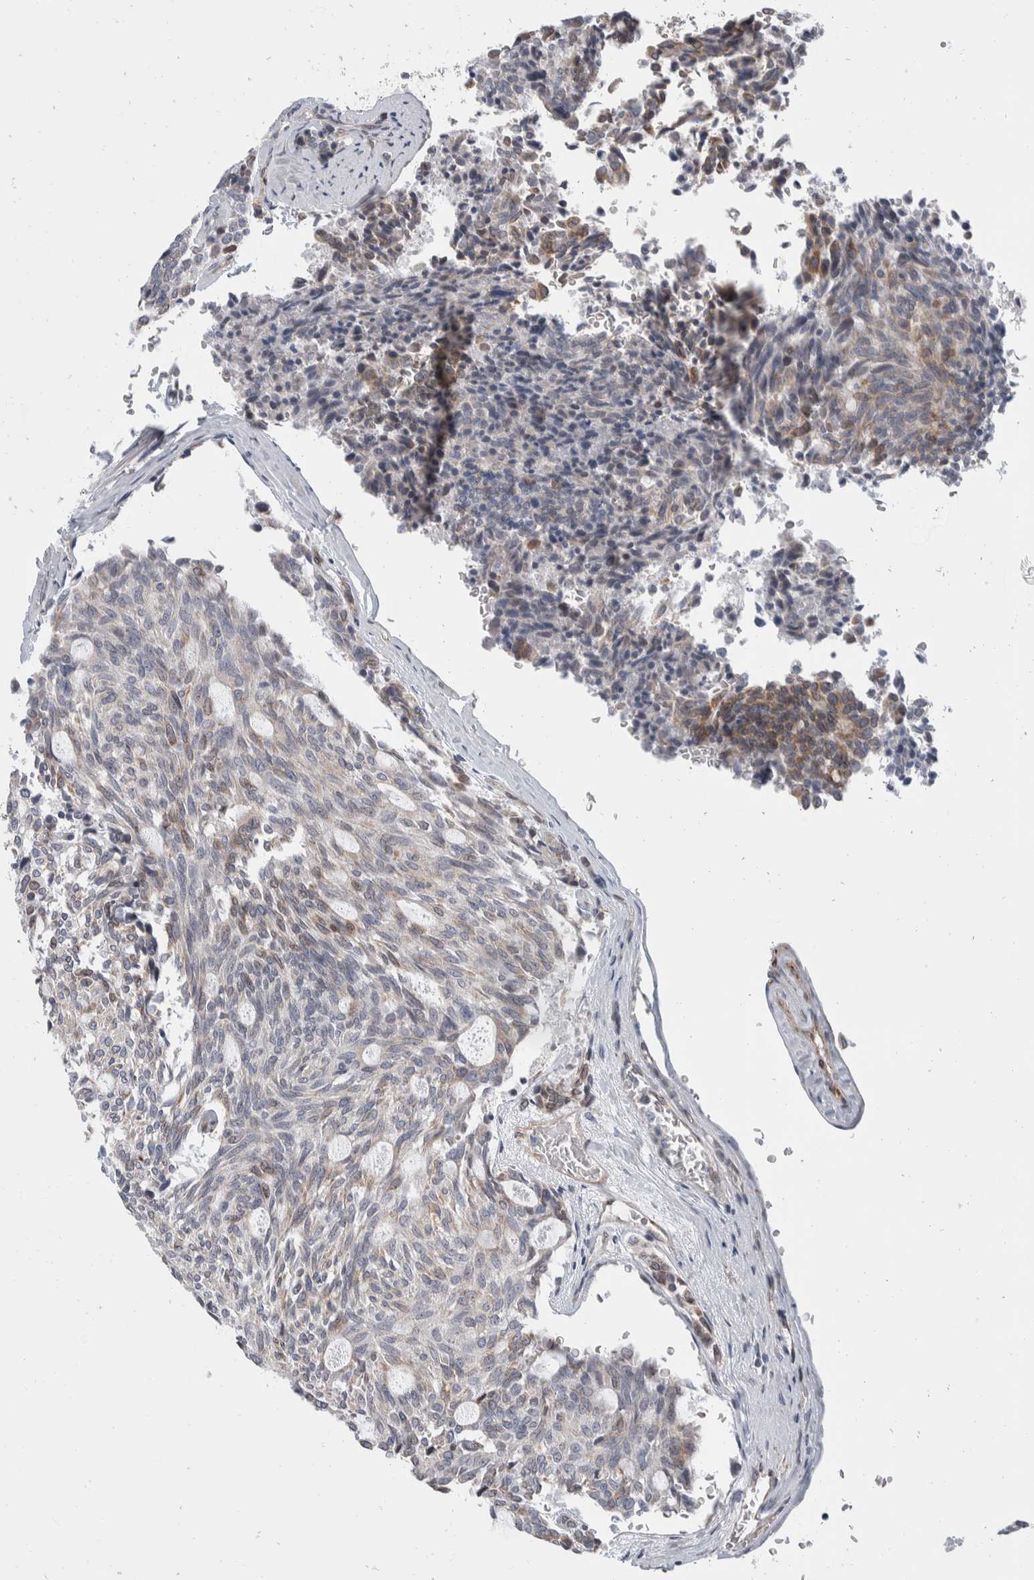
{"staining": {"intensity": "moderate", "quantity": "25%-75%", "location": "cytoplasmic/membranous"}, "tissue": "carcinoid", "cell_type": "Tumor cells", "image_type": "cancer", "snomed": [{"axis": "morphology", "description": "Carcinoid, malignant, NOS"}, {"axis": "topography", "description": "Pancreas"}], "caption": "About 25%-75% of tumor cells in human carcinoid (malignant) display moderate cytoplasmic/membranous protein expression as visualized by brown immunohistochemical staining.", "gene": "TMEM245", "patient": {"sex": "female", "age": 54}}